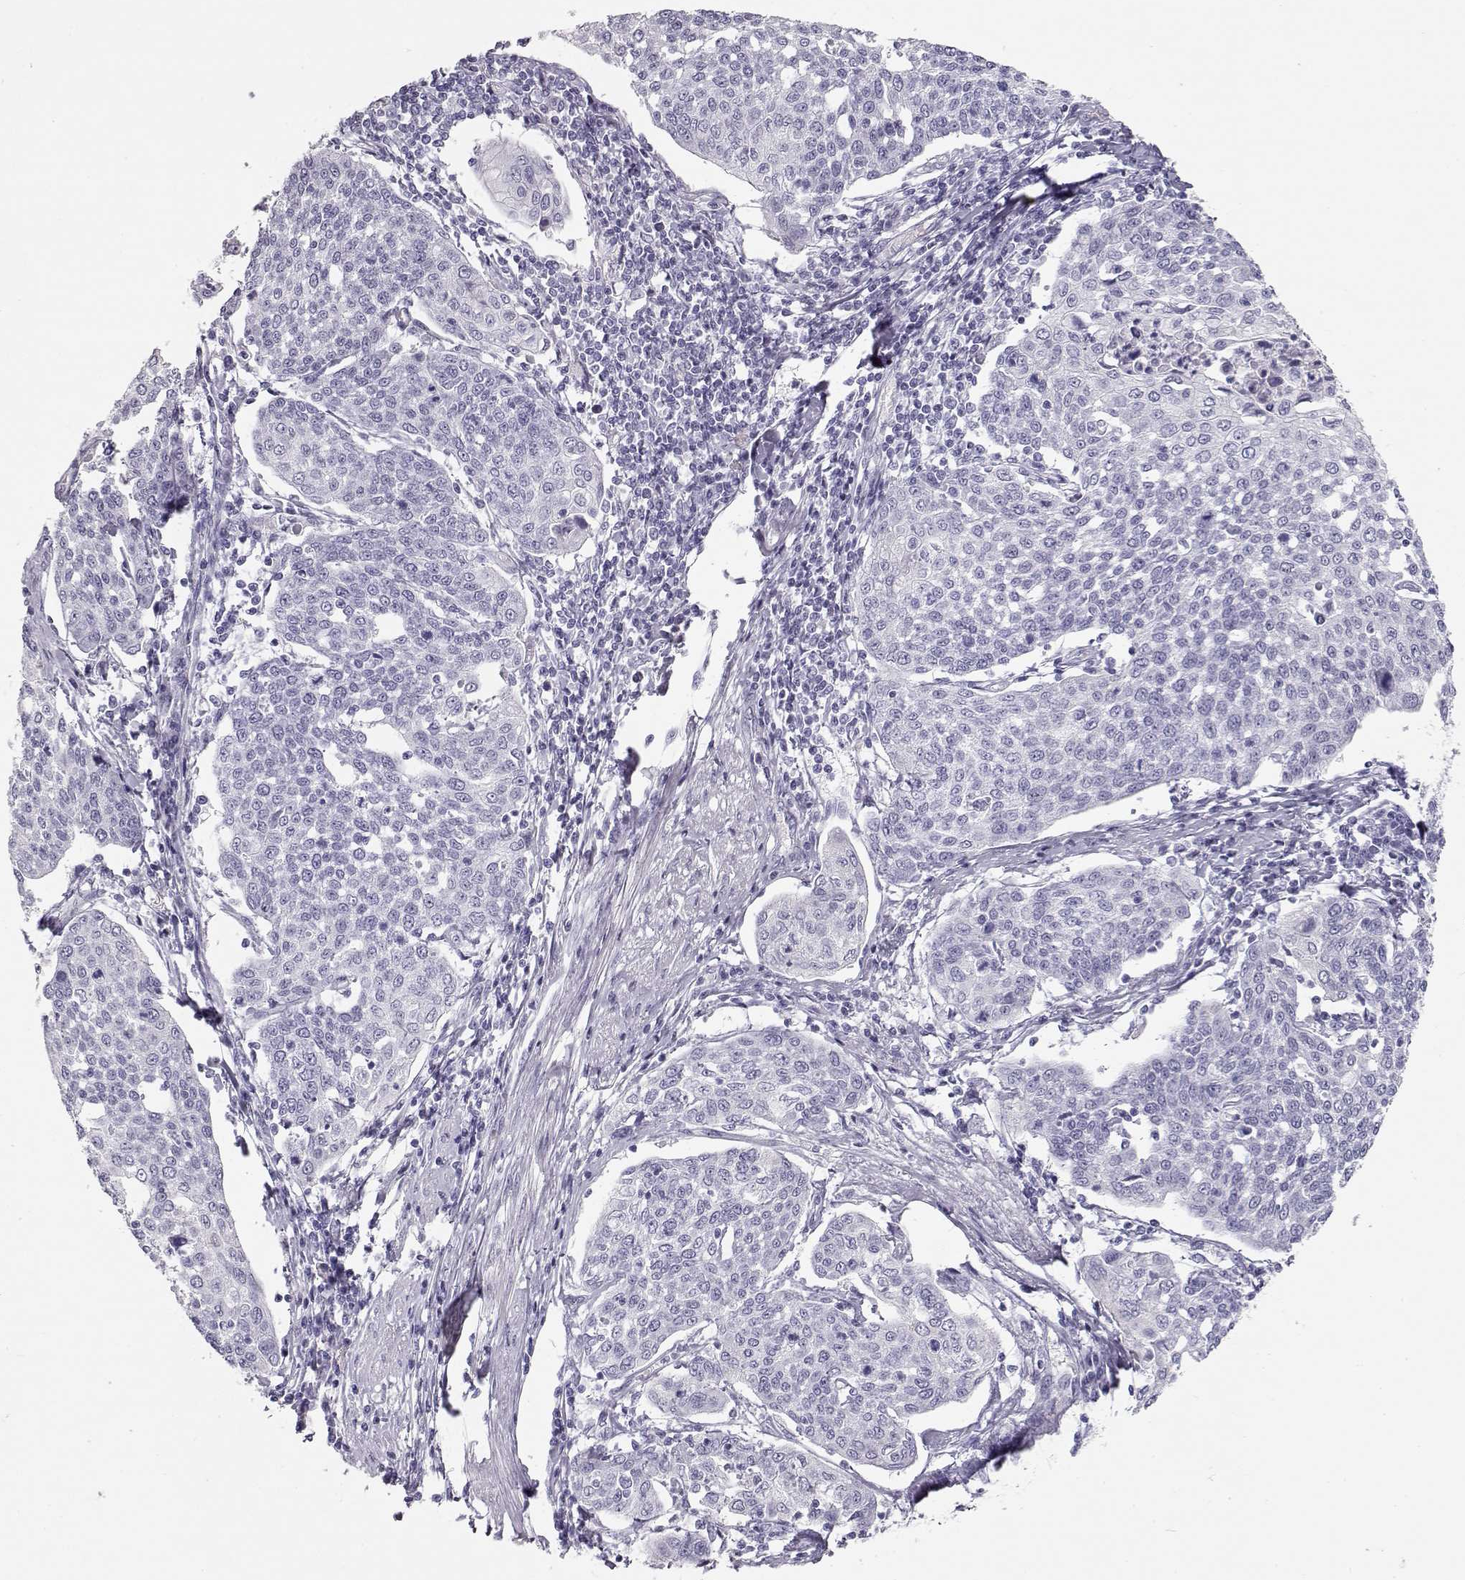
{"staining": {"intensity": "negative", "quantity": "none", "location": "none"}, "tissue": "cervical cancer", "cell_type": "Tumor cells", "image_type": "cancer", "snomed": [{"axis": "morphology", "description": "Squamous cell carcinoma, NOS"}, {"axis": "topography", "description": "Cervix"}], "caption": "A micrograph of human cervical squamous cell carcinoma is negative for staining in tumor cells. Brightfield microscopy of immunohistochemistry stained with DAB (brown) and hematoxylin (blue), captured at high magnification.", "gene": "TKTL1", "patient": {"sex": "female", "age": 34}}